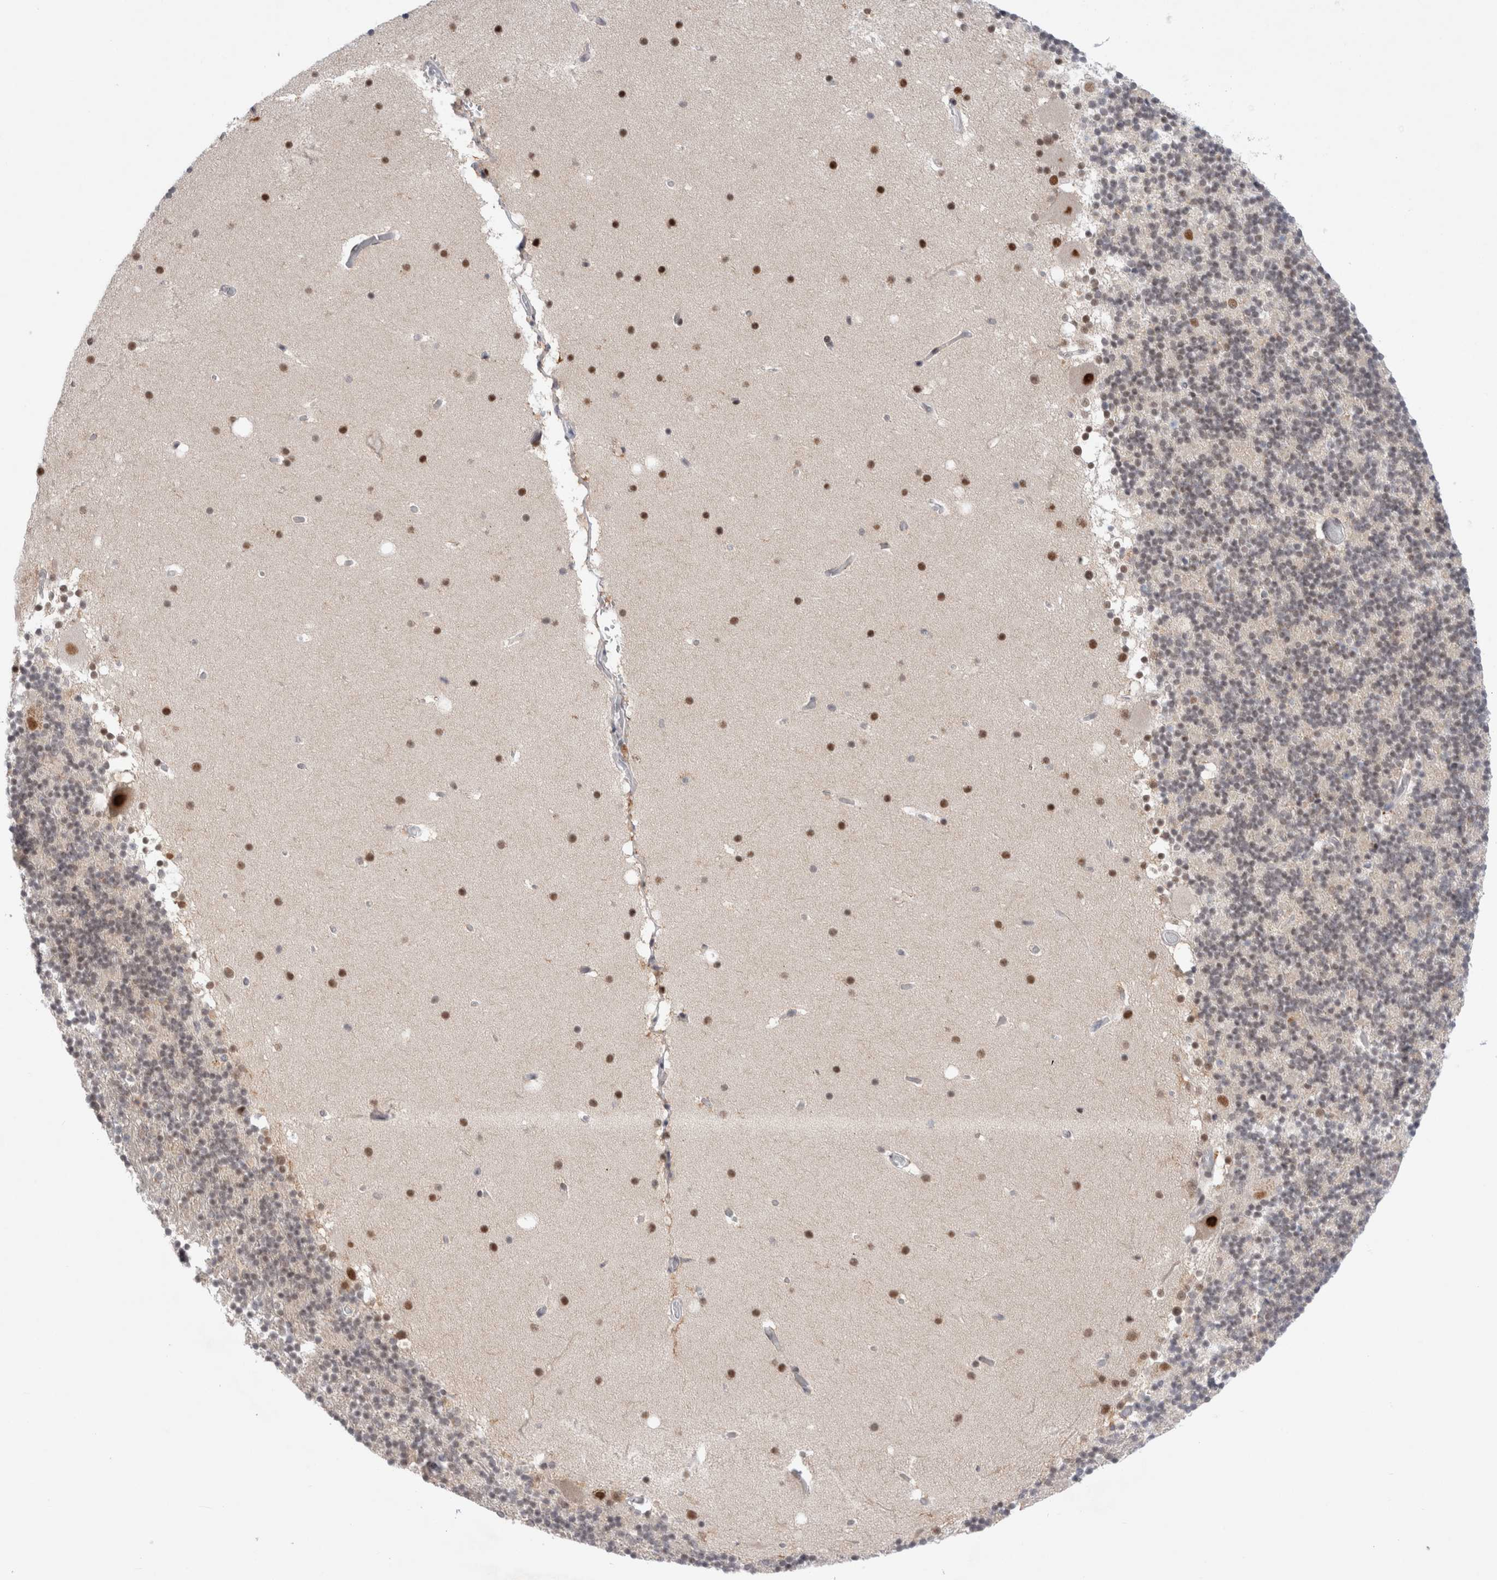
{"staining": {"intensity": "negative", "quantity": "none", "location": "none"}, "tissue": "cerebellum", "cell_type": "Cells in granular layer", "image_type": "normal", "snomed": [{"axis": "morphology", "description": "Normal tissue, NOS"}, {"axis": "topography", "description": "Cerebellum"}], "caption": "An immunohistochemistry photomicrograph of unremarkable cerebellum is shown. There is no staining in cells in granular layer of cerebellum. (DAB immunohistochemistry visualized using brightfield microscopy, high magnification).", "gene": "CERS5", "patient": {"sex": "male", "age": 57}}